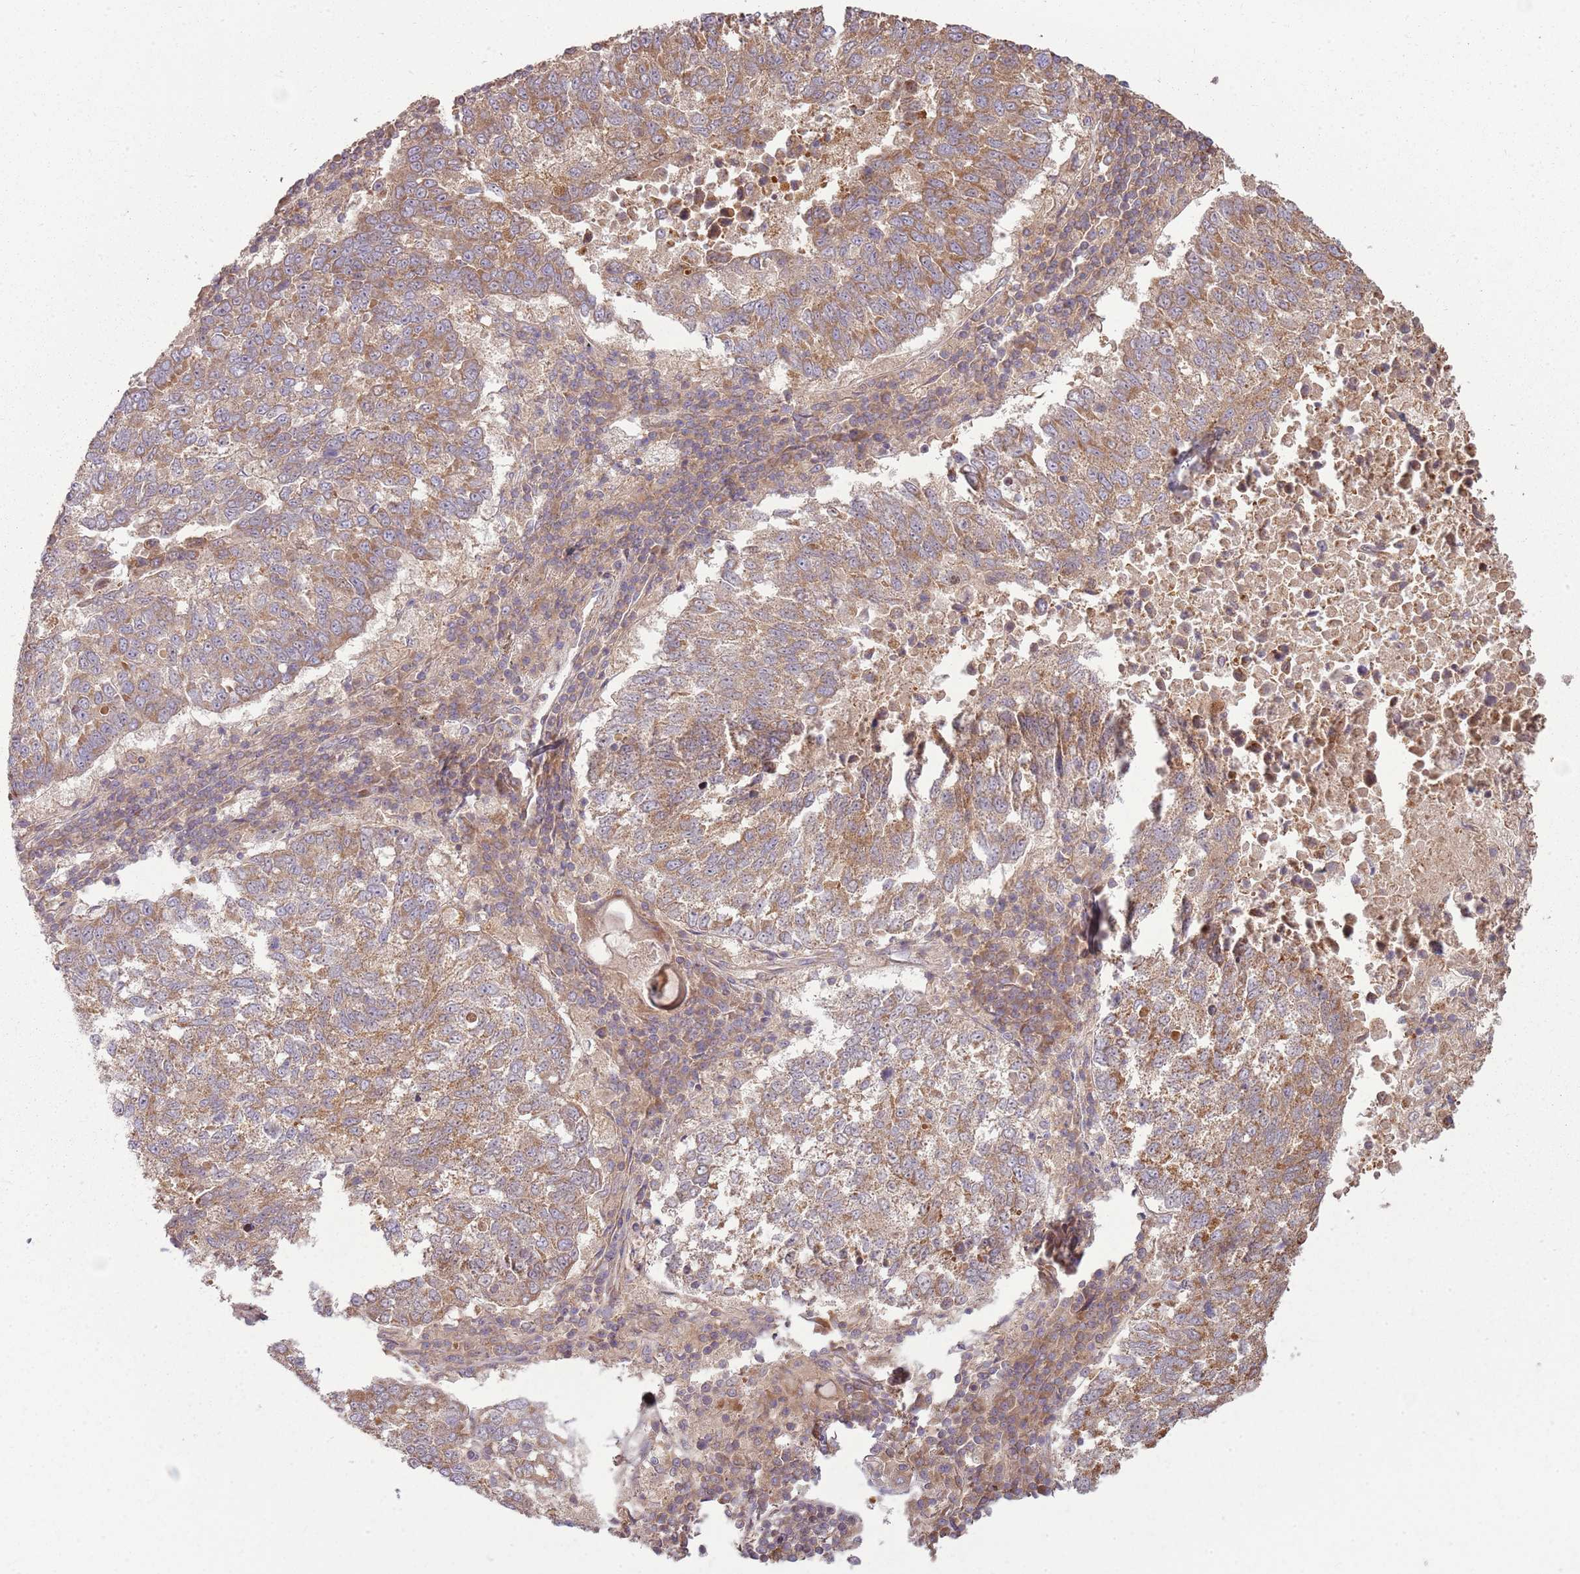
{"staining": {"intensity": "moderate", "quantity": ">75%", "location": "cytoplasmic/membranous"}, "tissue": "lung cancer", "cell_type": "Tumor cells", "image_type": "cancer", "snomed": [{"axis": "morphology", "description": "Squamous cell carcinoma, NOS"}, {"axis": "topography", "description": "Lung"}], "caption": "Immunohistochemical staining of lung cancer shows medium levels of moderate cytoplasmic/membranous expression in about >75% of tumor cells.", "gene": "RPL21", "patient": {"sex": "male", "age": 73}}